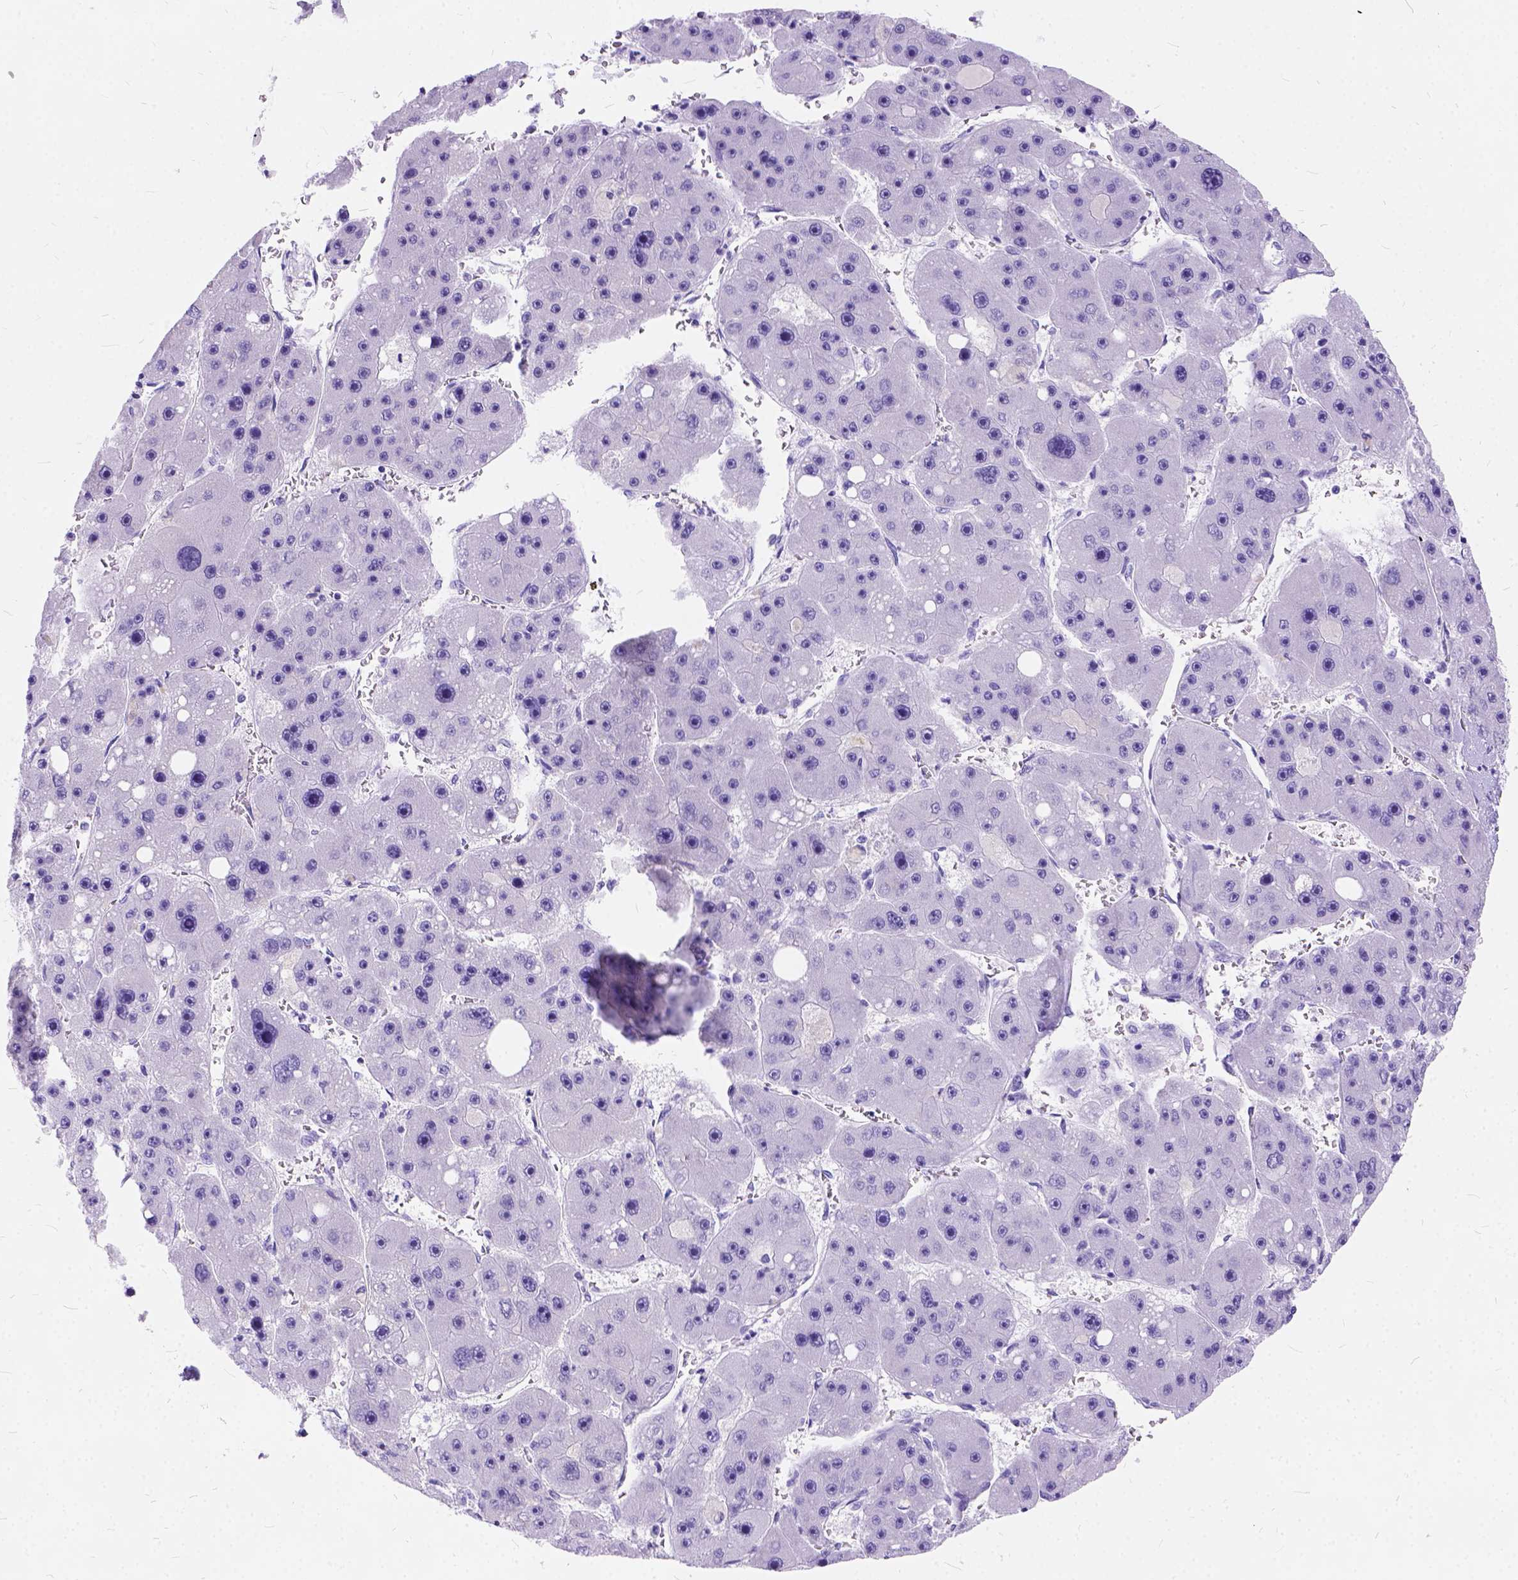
{"staining": {"intensity": "negative", "quantity": "none", "location": "none"}, "tissue": "liver cancer", "cell_type": "Tumor cells", "image_type": "cancer", "snomed": [{"axis": "morphology", "description": "Carcinoma, Hepatocellular, NOS"}, {"axis": "topography", "description": "Liver"}], "caption": "IHC photomicrograph of neoplastic tissue: liver cancer (hepatocellular carcinoma) stained with DAB exhibits no significant protein expression in tumor cells.", "gene": "C1QTNF3", "patient": {"sex": "female", "age": 61}}